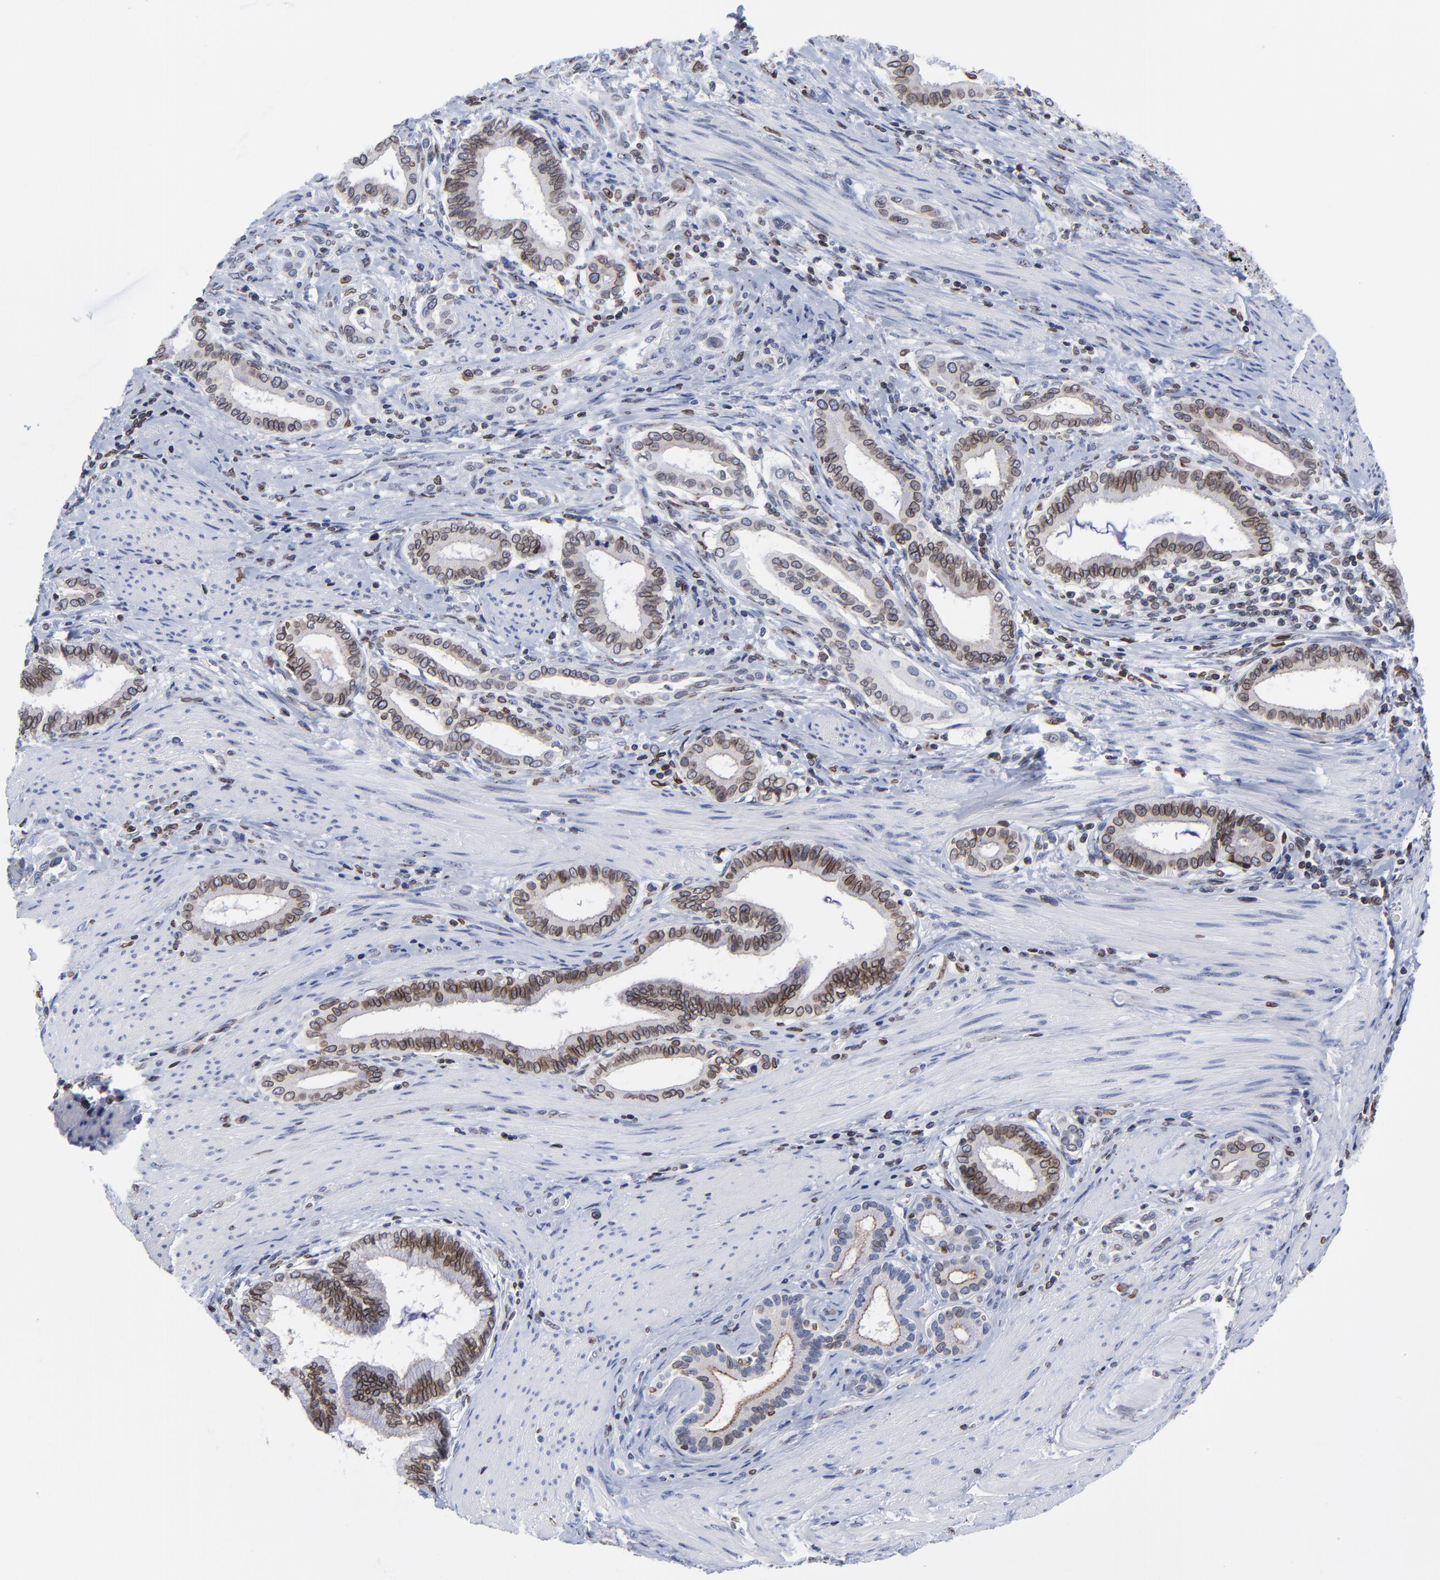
{"staining": {"intensity": "moderate", "quantity": ">75%", "location": "cytoplasmic/membranous,nuclear"}, "tissue": "pancreatic cancer", "cell_type": "Tumor cells", "image_type": "cancer", "snomed": [{"axis": "morphology", "description": "Adenocarcinoma, NOS"}, {"axis": "topography", "description": "Pancreas"}], "caption": "Tumor cells demonstrate medium levels of moderate cytoplasmic/membranous and nuclear positivity in about >75% of cells in adenocarcinoma (pancreatic).", "gene": "THAP7", "patient": {"sex": "female", "age": 64}}